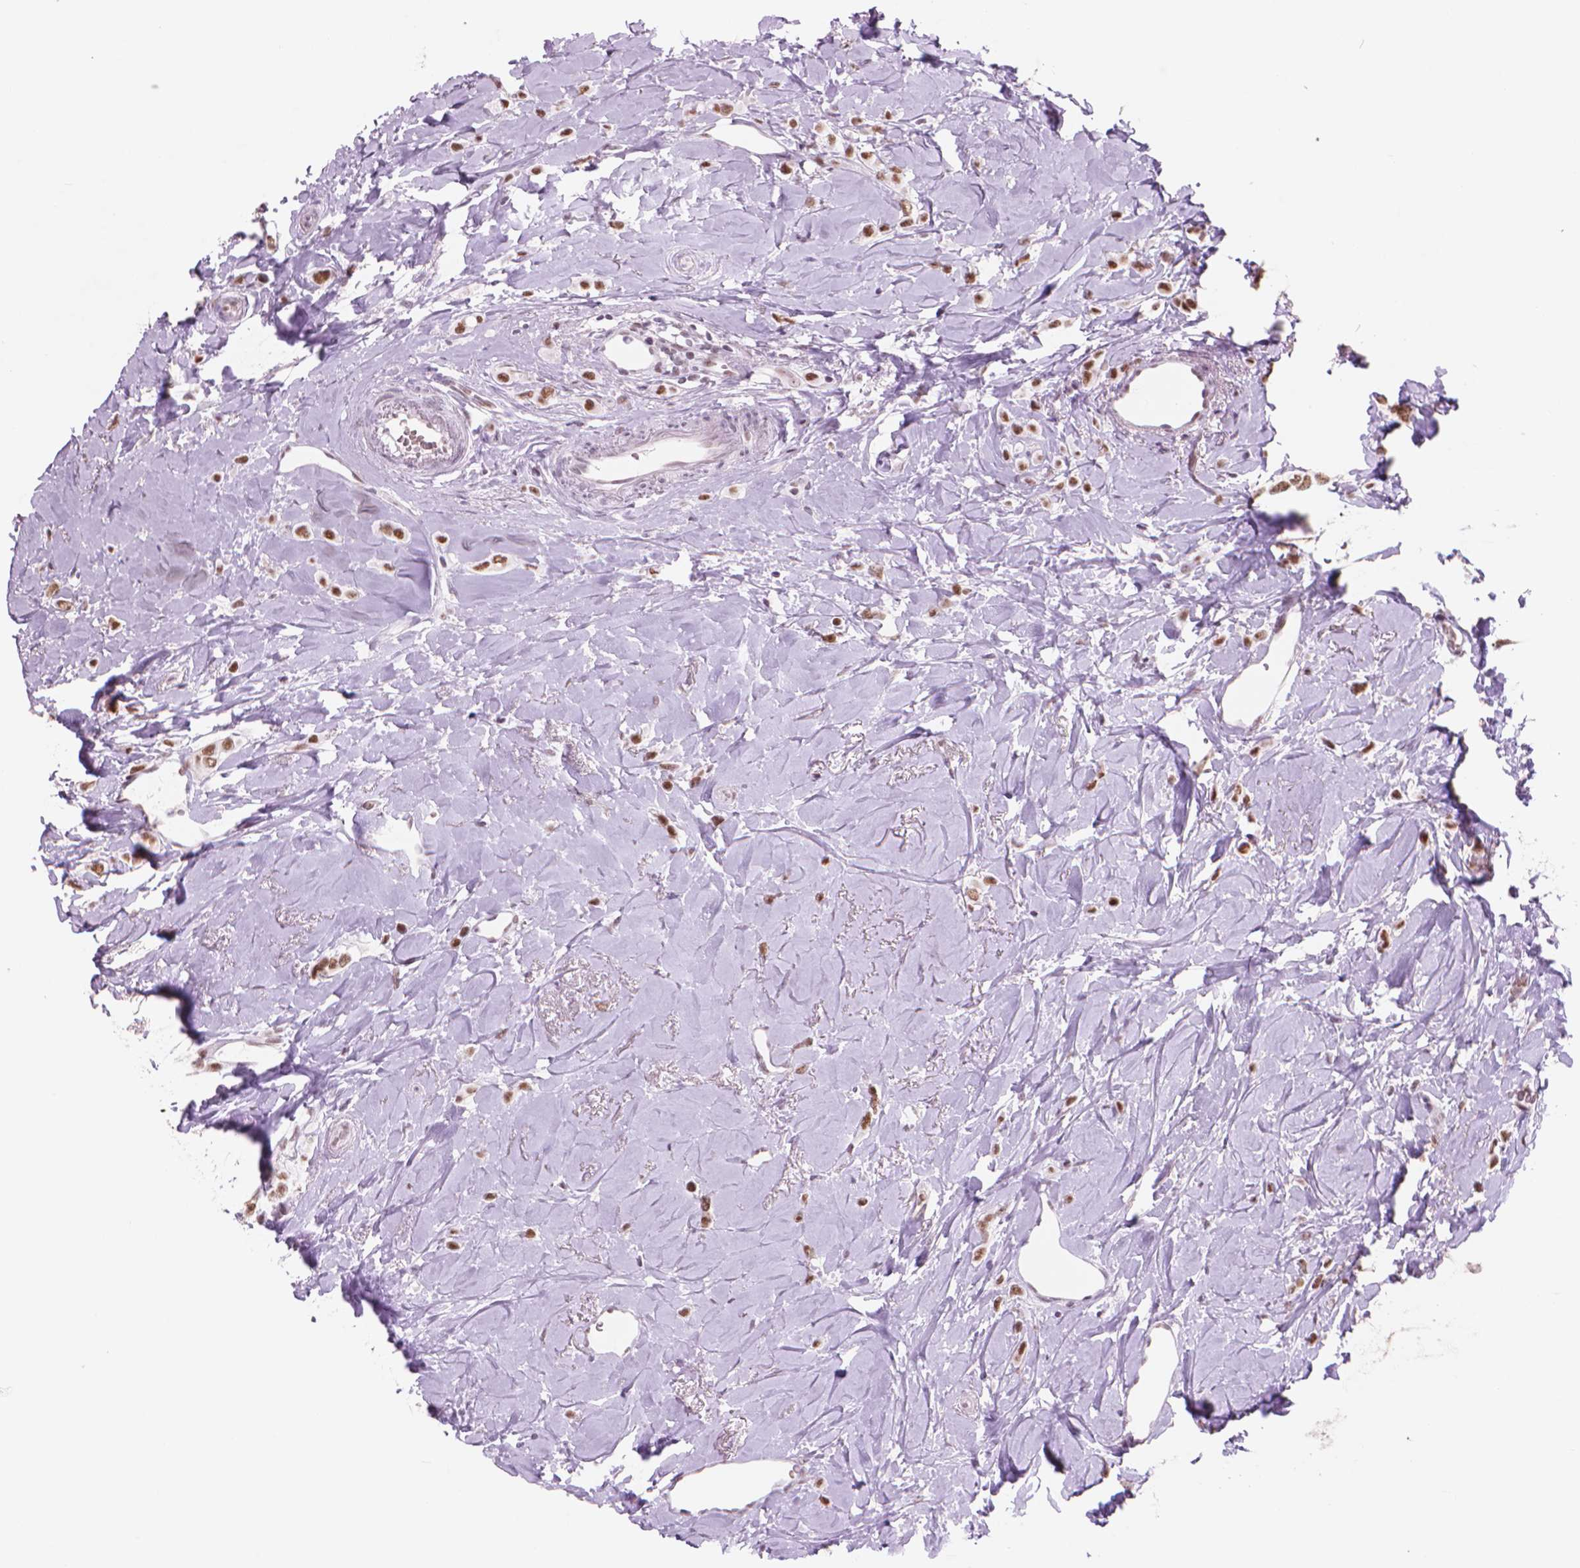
{"staining": {"intensity": "moderate", "quantity": ">75%", "location": "nuclear"}, "tissue": "breast cancer", "cell_type": "Tumor cells", "image_type": "cancer", "snomed": [{"axis": "morphology", "description": "Lobular carcinoma"}, {"axis": "topography", "description": "Breast"}], "caption": "Immunohistochemistry photomicrograph of neoplastic tissue: human breast cancer (lobular carcinoma) stained using IHC exhibits medium levels of moderate protein expression localized specifically in the nuclear of tumor cells, appearing as a nuclear brown color.", "gene": "POLR3D", "patient": {"sex": "female", "age": 66}}